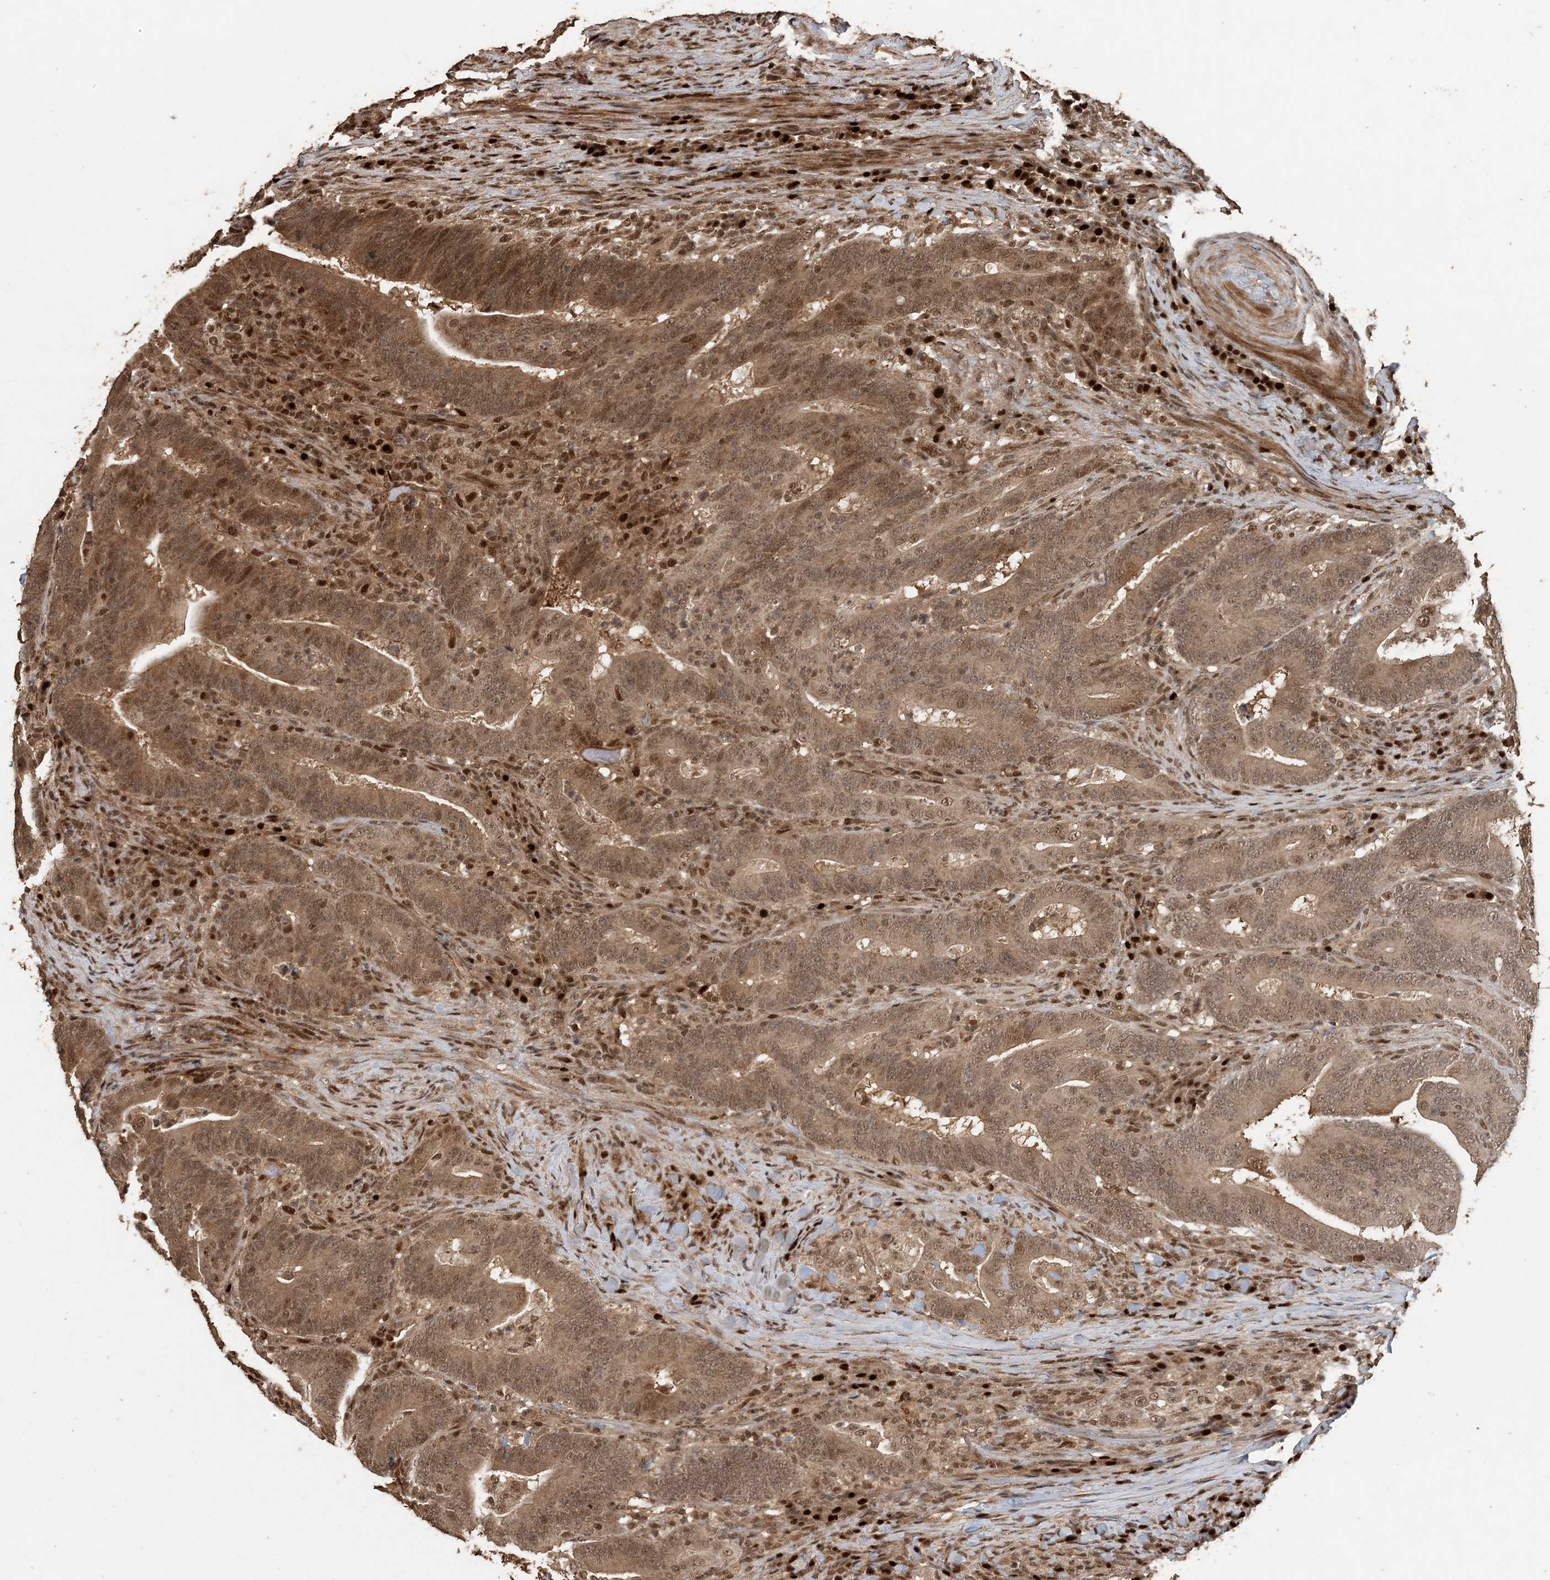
{"staining": {"intensity": "moderate", "quantity": ">75%", "location": "cytoplasmic/membranous,nuclear"}, "tissue": "colorectal cancer", "cell_type": "Tumor cells", "image_type": "cancer", "snomed": [{"axis": "morphology", "description": "Normal tissue, NOS"}, {"axis": "morphology", "description": "Adenocarcinoma, NOS"}, {"axis": "topography", "description": "Colon"}], "caption": "A brown stain labels moderate cytoplasmic/membranous and nuclear expression of a protein in human colorectal cancer (adenocarcinoma) tumor cells. The protein of interest is stained brown, and the nuclei are stained in blue (DAB IHC with brightfield microscopy, high magnification).", "gene": "ATP13A2", "patient": {"sex": "female", "age": 66}}